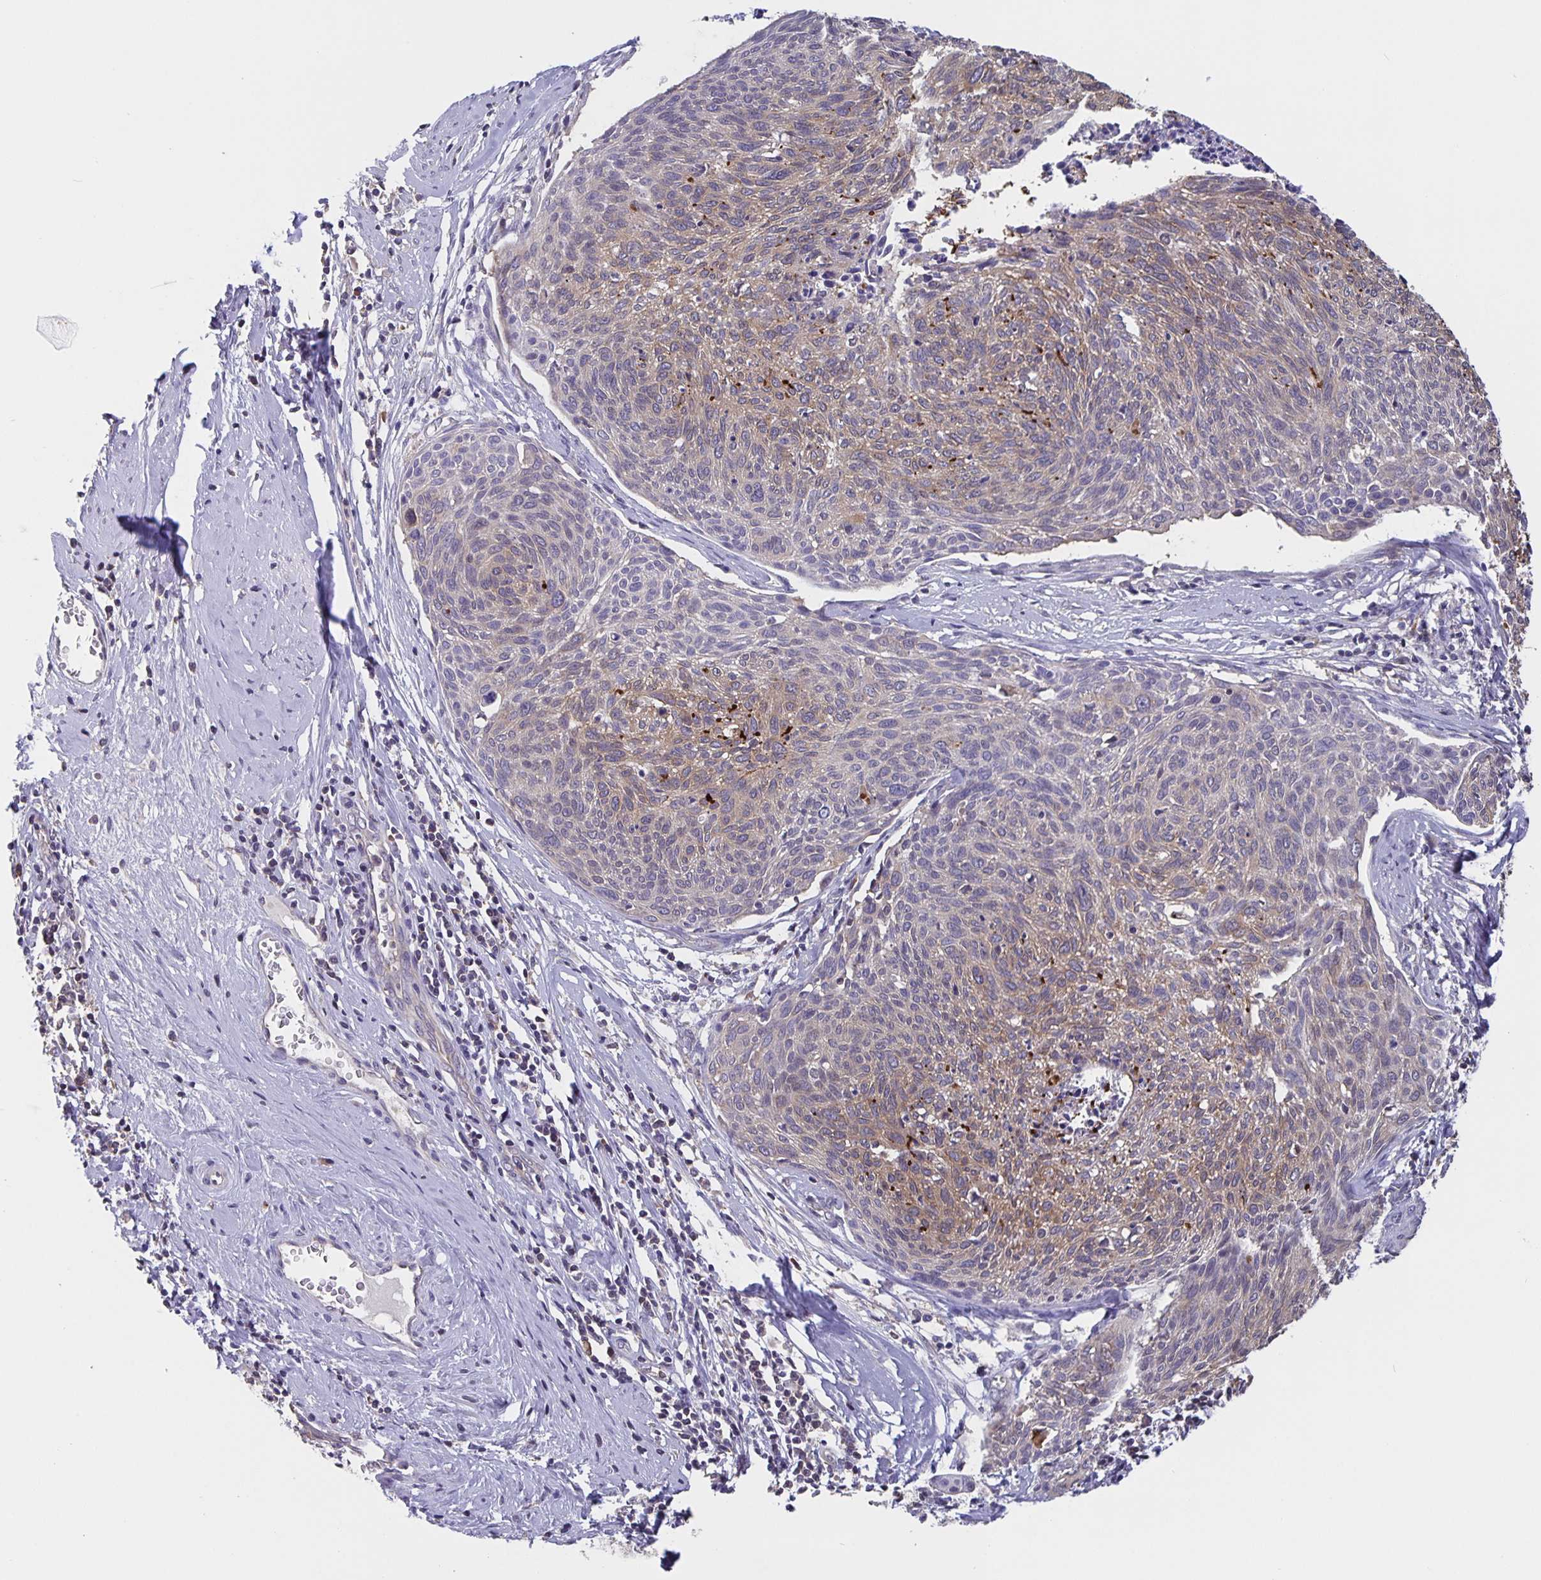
{"staining": {"intensity": "weak", "quantity": "25%-75%", "location": "cytoplasmic/membranous"}, "tissue": "cervical cancer", "cell_type": "Tumor cells", "image_type": "cancer", "snomed": [{"axis": "morphology", "description": "Squamous cell carcinoma, NOS"}, {"axis": "topography", "description": "Cervix"}], "caption": "High-magnification brightfield microscopy of cervical squamous cell carcinoma stained with DAB (3,3'-diaminobenzidine) (brown) and counterstained with hematoxylin (blue). tumor cells exhibit weak cytoplasmic/membranous expression is present in about25%-75% of cells.", "gene": "FEM1C", "patient": {"sex": "female", "age": 49}}